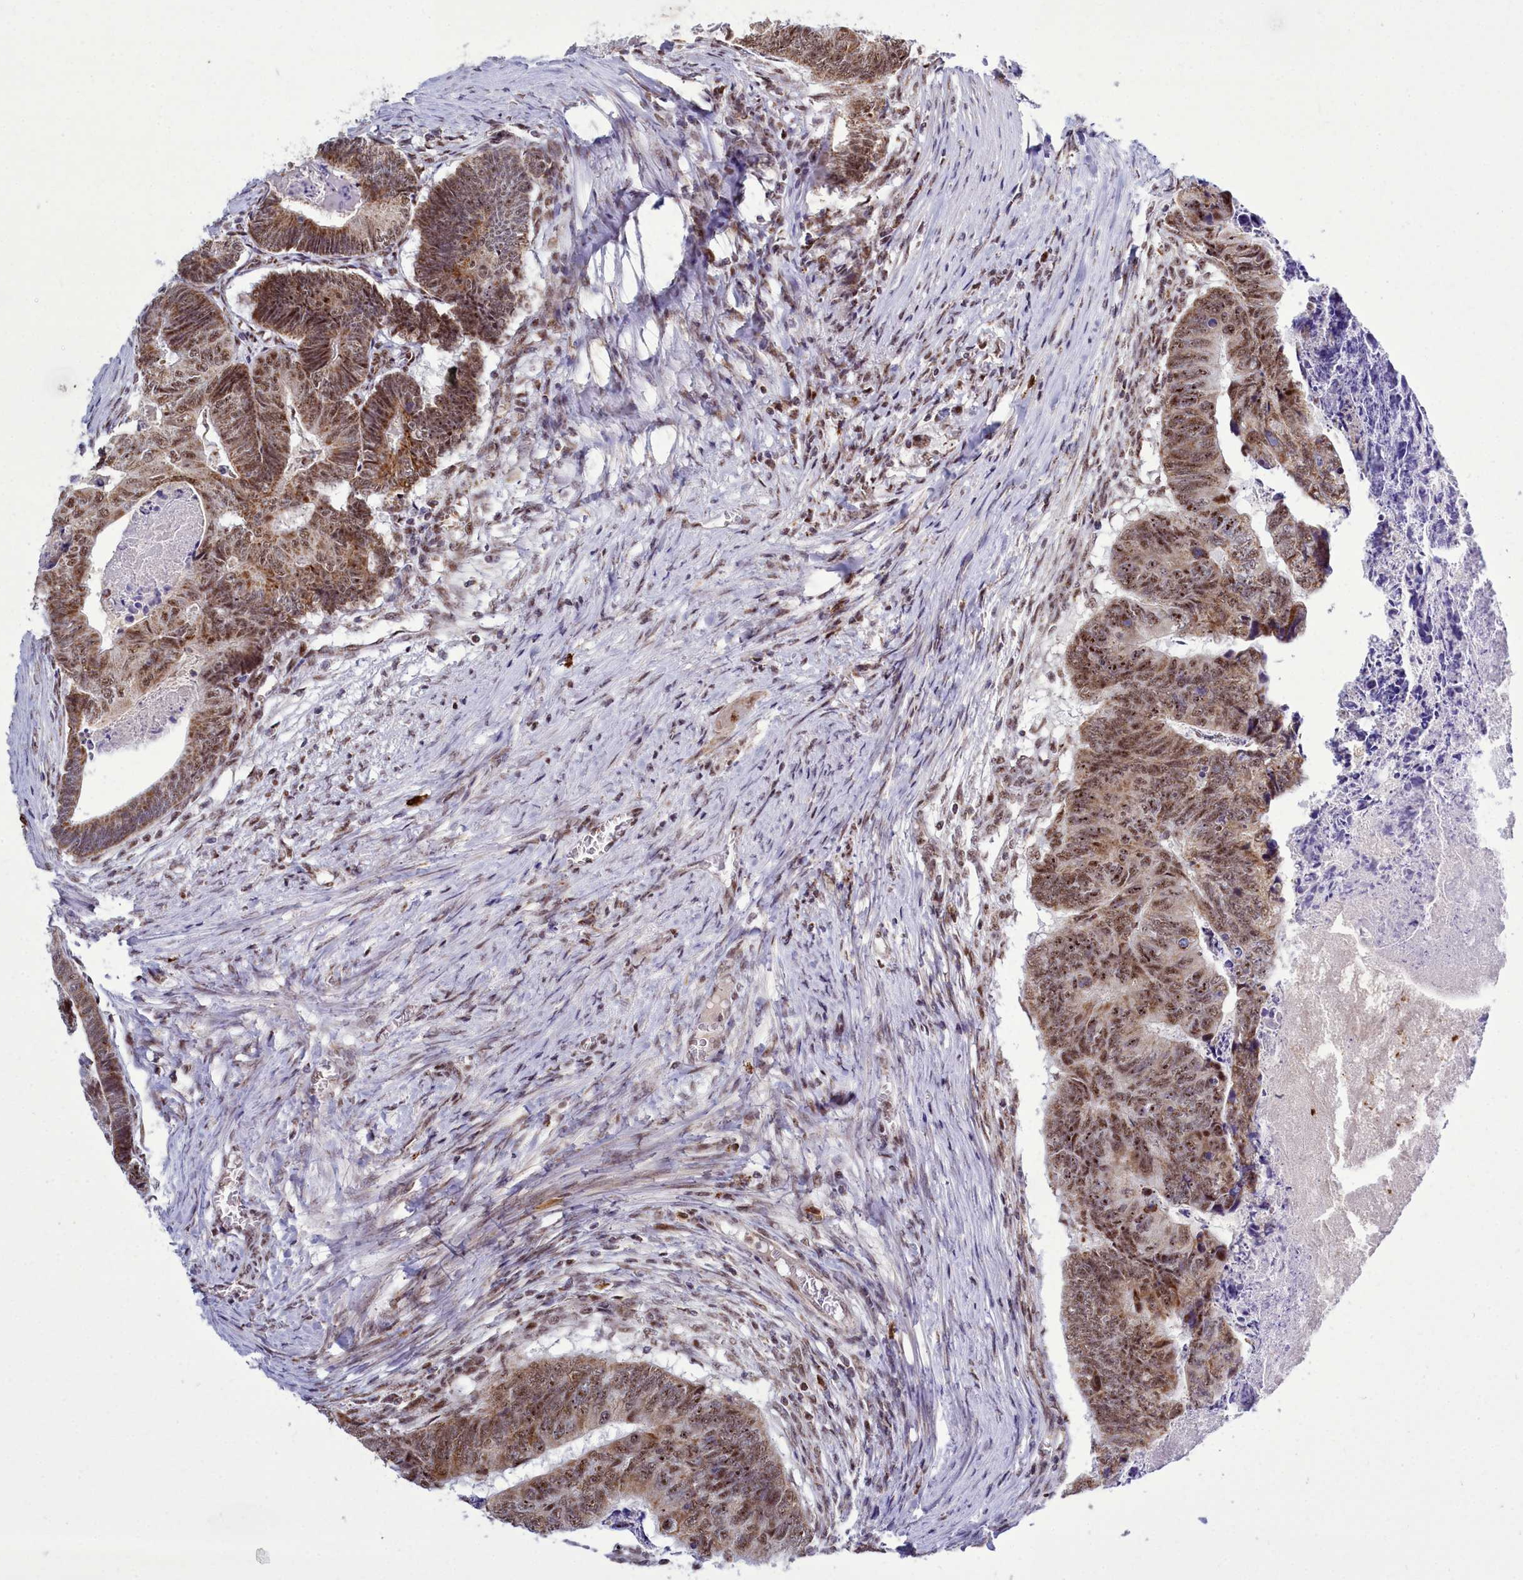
{"staining": {"intensity": "moderate", "quantity": ">75%", "location": "cytoplasmic/membranous,nuclear"}, "tissue": "colorectal cancer", "cell_type": "Tumor cells", "image_type": "cancer", "snomed": [{"axis": "morphology", "description": "Adenocarcinoma, NOS"}, {"axis": "topography", "description": "Colon"}], "caption": "Moderate cytoplasmic/membranous and nuclear protein staining is present in approximately >75% of tumor cells in colorectal cancer.", "gene": "POM121L2", "patient": {"sex": "female", "age": 67}}